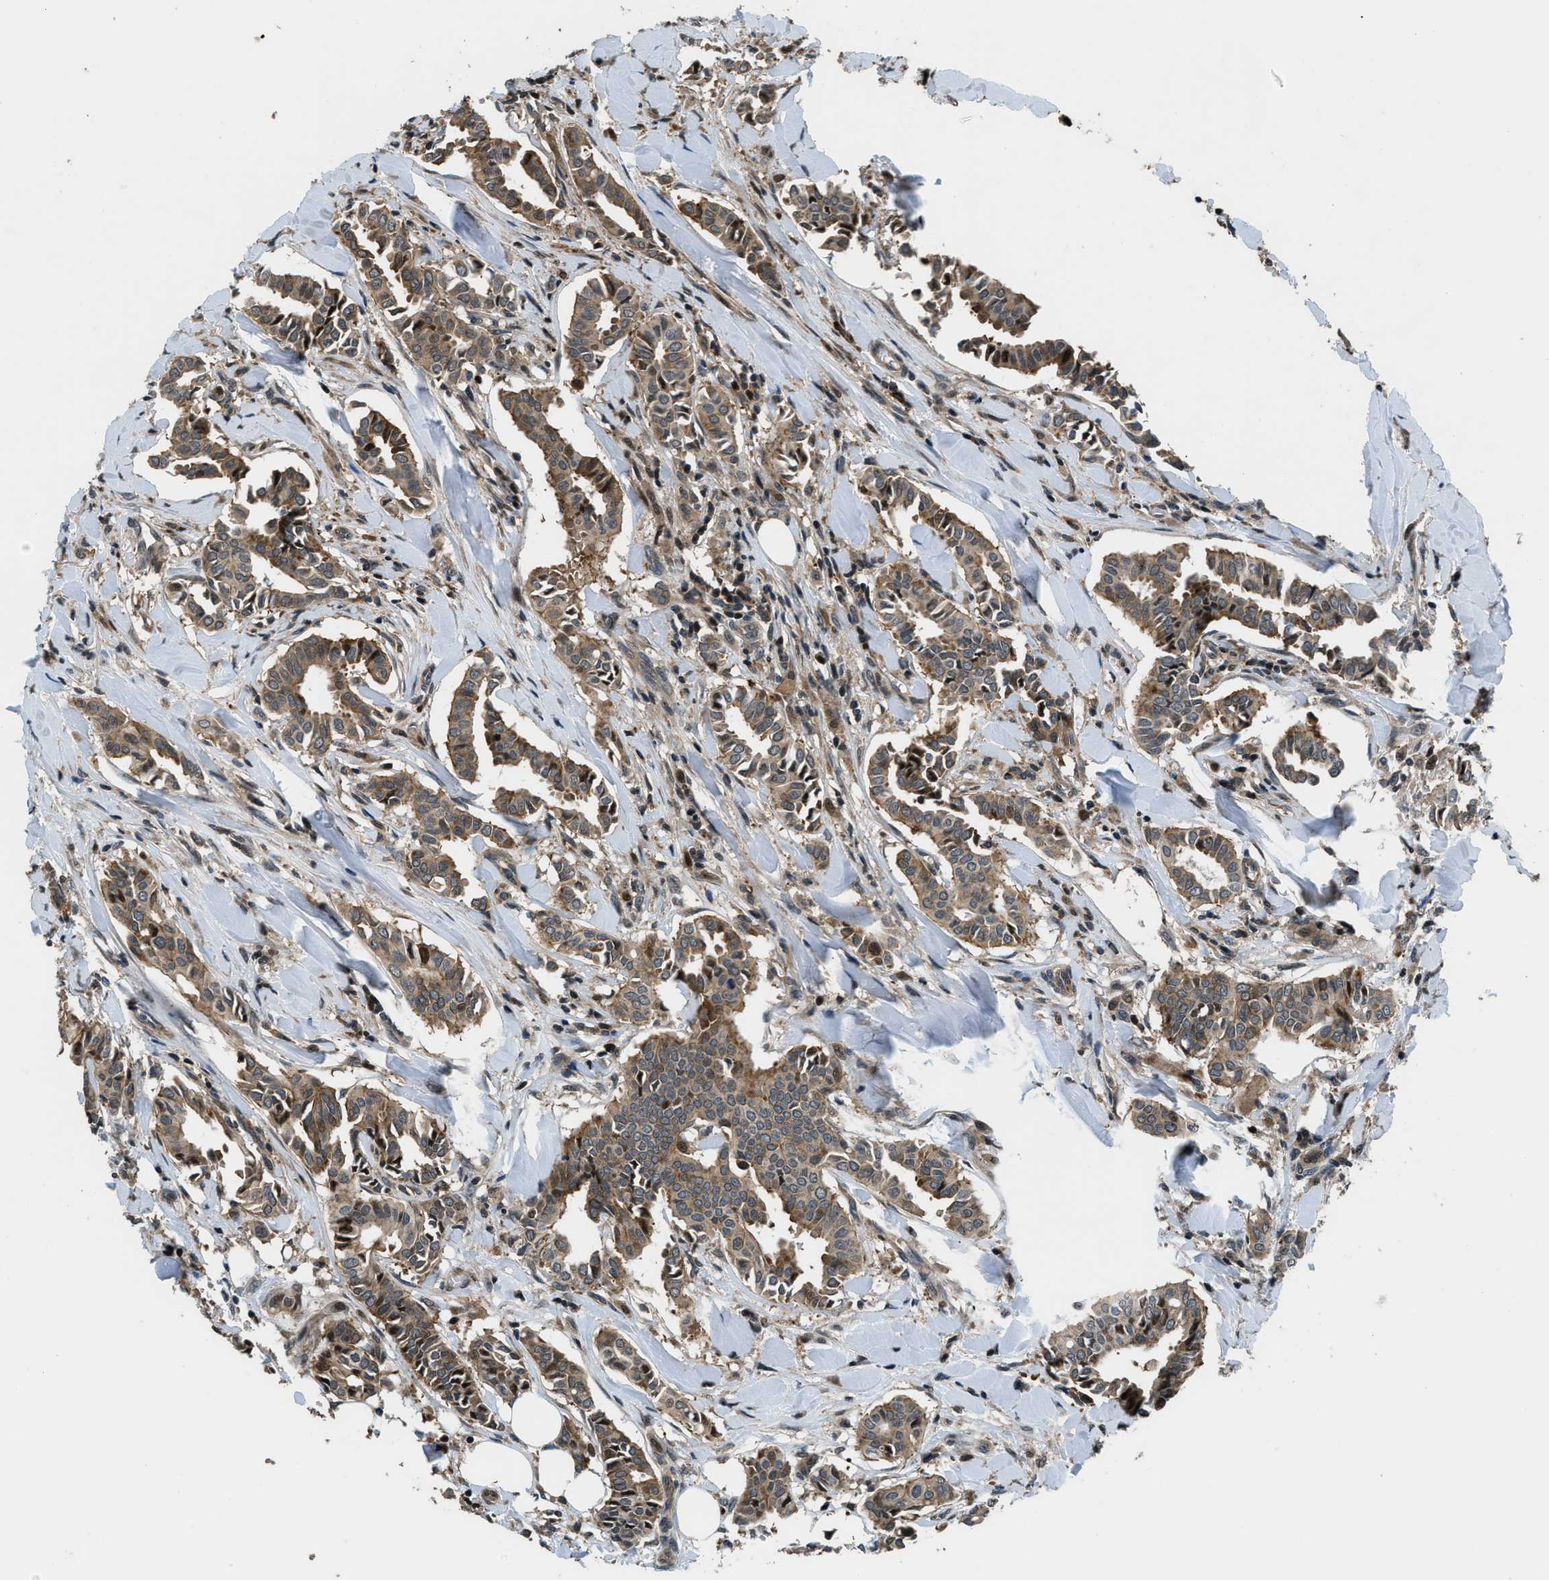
{"staining": {"intensity": "moderate", "quantity": ">75%", "location": "cytoplasmic/membranous"}, "tissue": "head and neck cancer", "cell_type": "Tumor cells", "image_type": "cancer", "snomed": [{"axis": "morphology", "description": "Adenocarcinoma, NOS"}, {"axis": "topography", "description": "Salivary gland"}, {"axis": "topography", "description": "Head-Neck"}], "caption": "Adenocarcinoma (head and neck) stained with a protein marker displays moderate staining in tumor cells.", "gene": "CTBS", "patient": {"sex": "female", "age": 59}}